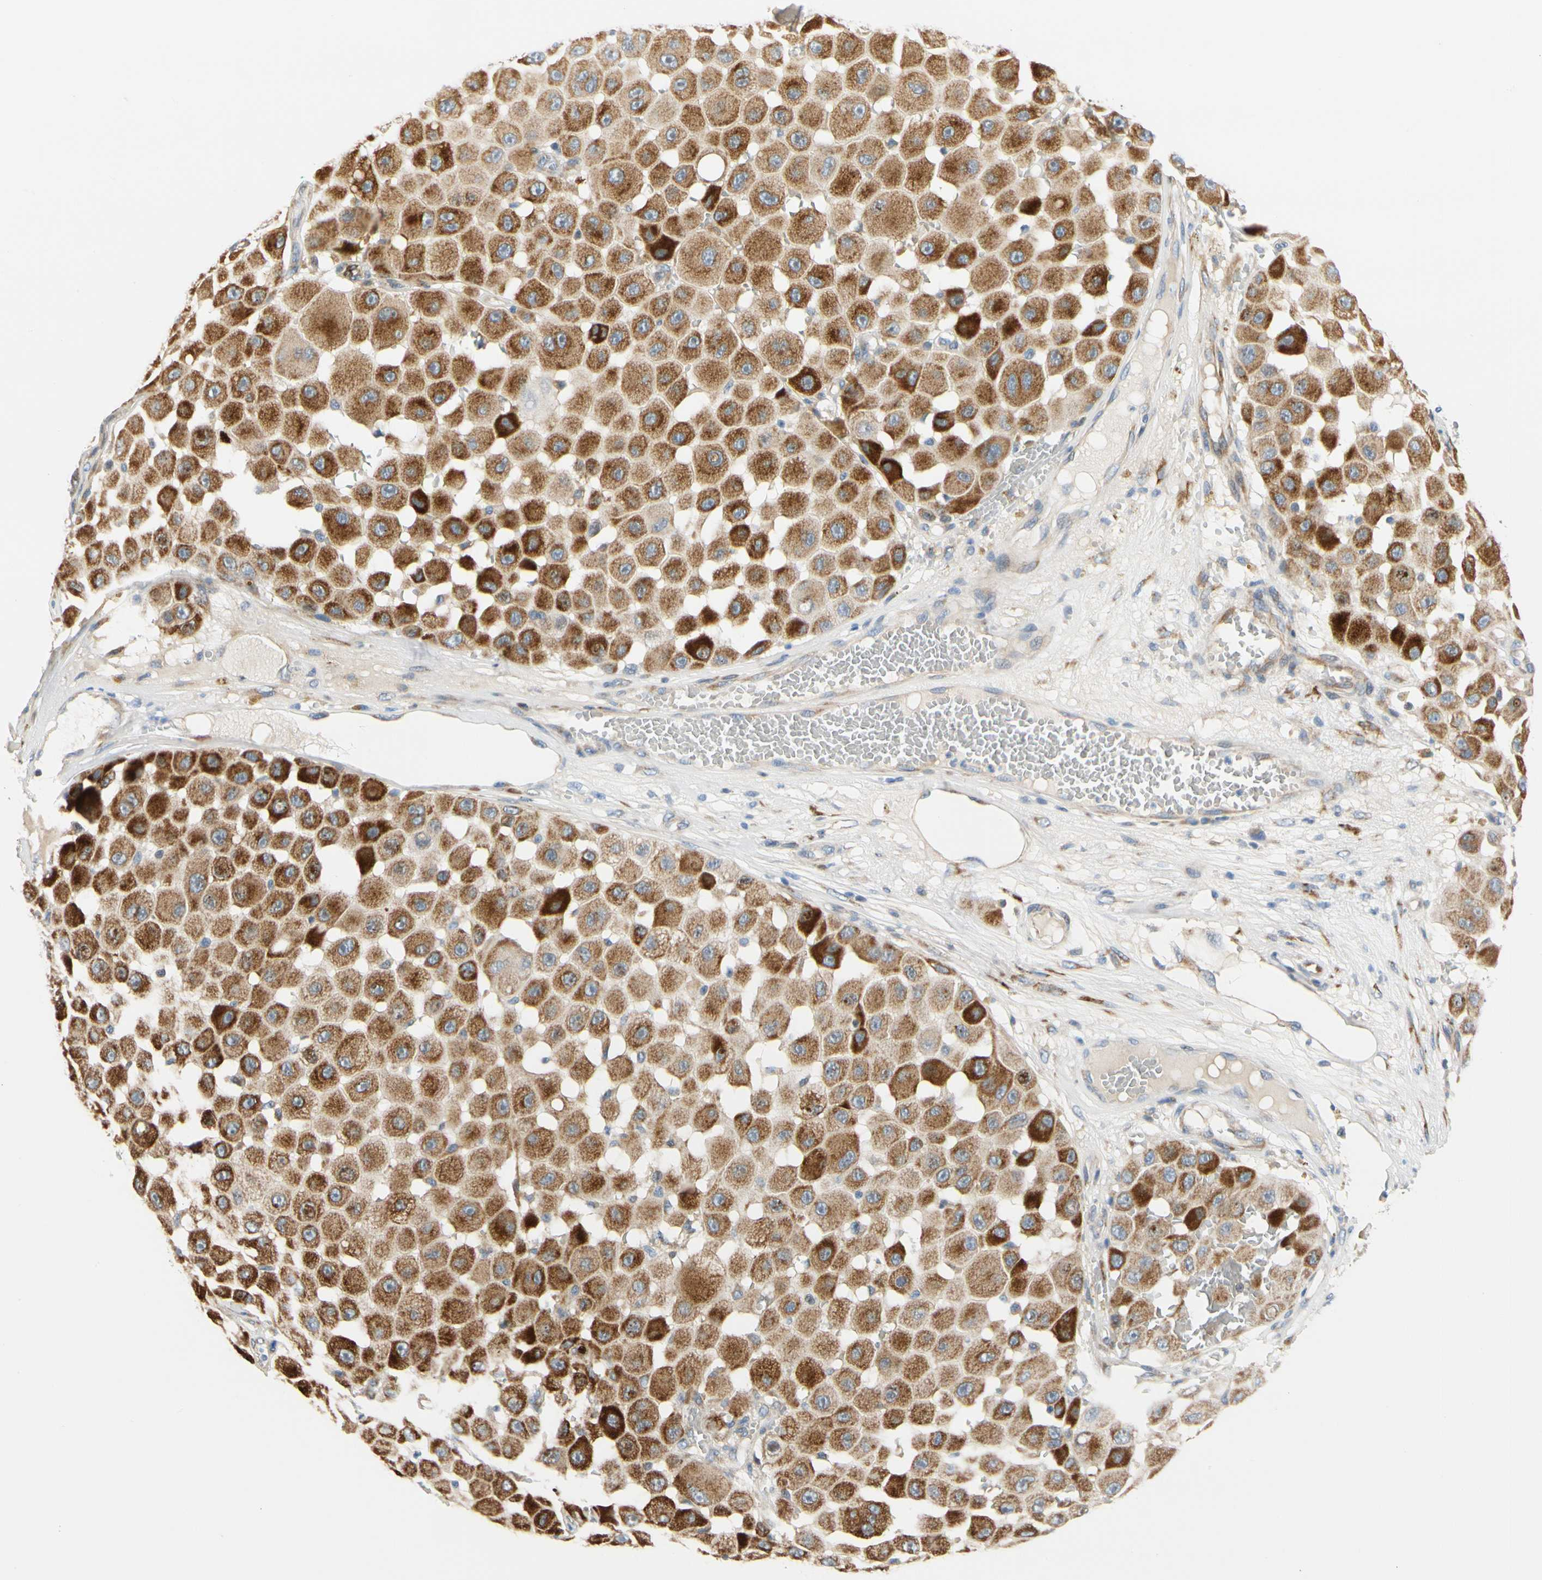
{"staining": {"intensity": "strong", "quantity": ">75%", "location": "cytoplasmic/membranous"}, "tissue": "melanoma", "cell_type": "Tumor cells", "image_type": "cancer", "snomed": [{"axis": "morphology", "description": "Malignant melanoma, NOS"}, {"axis": "topography", "description": "Skin"}], "caption": "Melanoma stained for a protein demonstrates strong cytoplasmic/membranous positivity in tumor cells.", "gene": "ZNF236", "patient": {"sex": "female", "age": 81}}